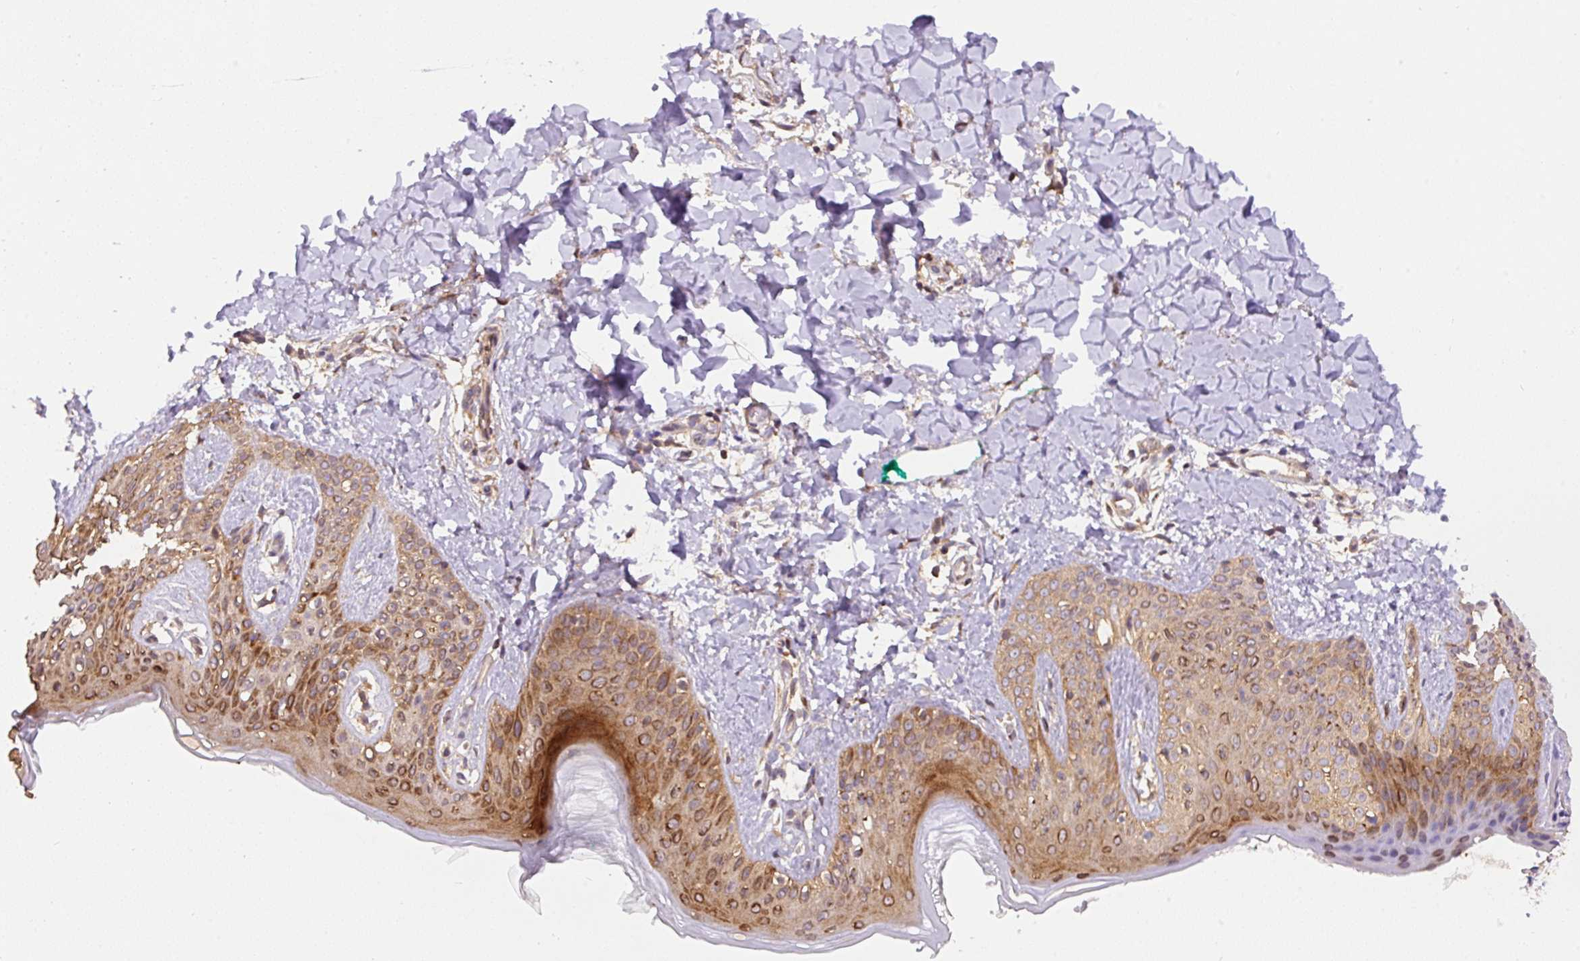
{"staining": {"intensity": "moderate", "quantity": ">75%", "location": "cytoplasmic/membranous"}, "tissue": "skin", "cell_type": "Fibroblasts", "image_type": "normal", "snomed": [{"axis": "morphology", "description": "Normal tissue, NOS"}, {"axis": "topography", "description": "Skin"}], "caption": "Protein expression by immunohistochemistry (IHC) displays moderate cytoplasmic/membranous staining in approximately >75% of fibroblasts in normal skin.", "gene": "COX8A", "patient": {"sex": "male", "age": 16}}